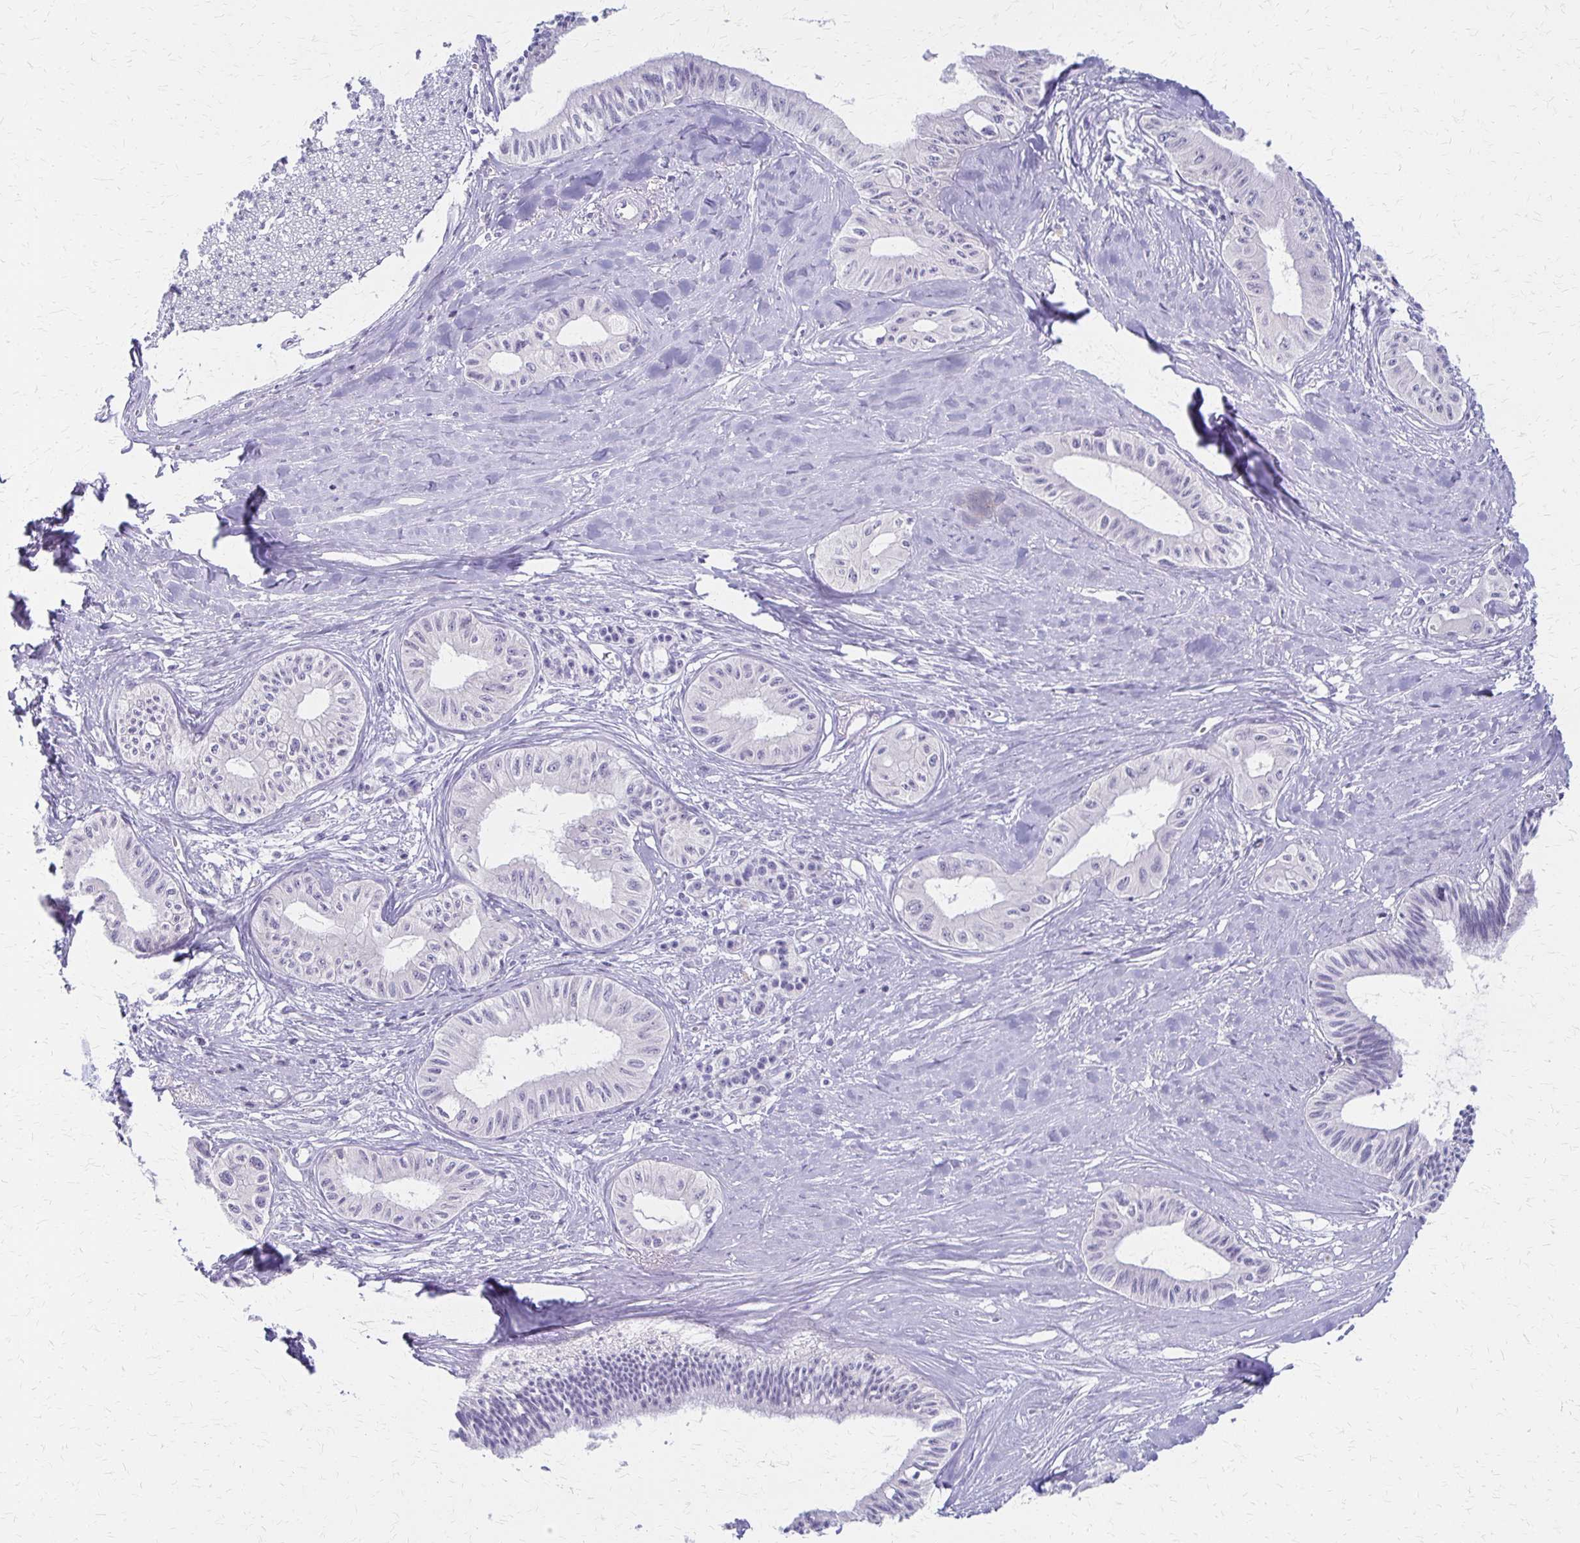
{"staining": {"intensity": "negative", "quantity": "none", "location": "none"}, "tissue": "pancreatic cancer", "cell_type": "Tumor cells", "image_type": "cancer", "snomed": [{"axis": "morphology", "description": "Adenocarcinoma, NOS"}, {"axis": "topography", "description": "Pancreas"}], "caption": "The histopathology image displays no staining of tumor cells in pancreatic adenocarcinoma. (Immunohistochemistry (ihc), brightfield microscopy, high magnification).", "gene": "IVL", "patient": {"sex": "male", "age": 71}}